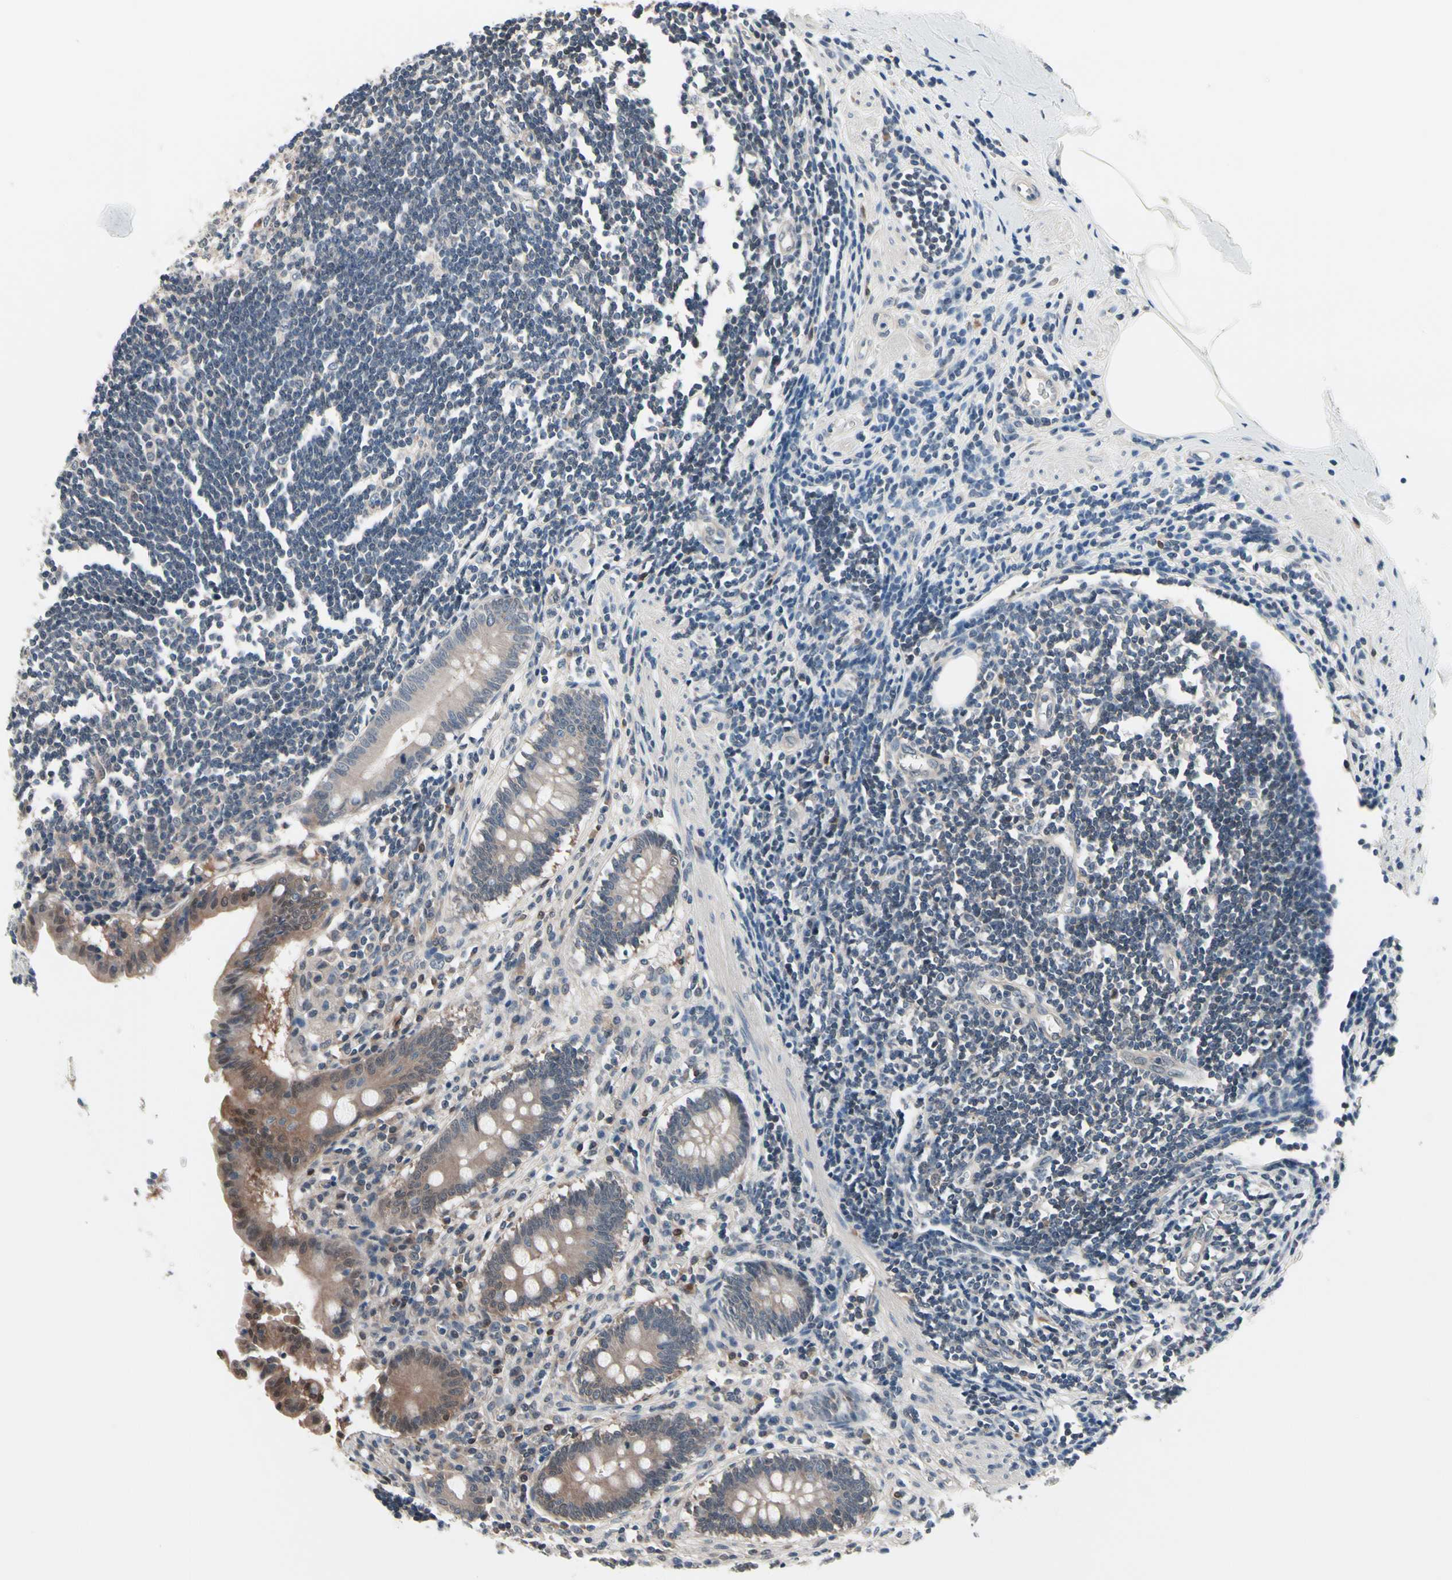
{"staining": {"intensity": "weak", "quantity": ">75%", "location": "cytoplasmic/membranous"}, "tissue": "appendix", "cell_type": "Glandular cells", "image_type": "normal", "snomed": [{"axis": "morphology", "description": "Normal tissue, NOS"}, {"axis": "topography", "description": "Appendix"}], "caption": "Protein staining by immunohistochemistry demonstrates weak cytoplasmic/membranous staining in approximately >75% of glandular cells in unremarkable appendix. Using DAB (brown) and hematoxylin (blue) stains, captured at high magnification using brightfield microscopy.", "gene": "PRDX6", "patient": {"sex": "female", "age": 50}}